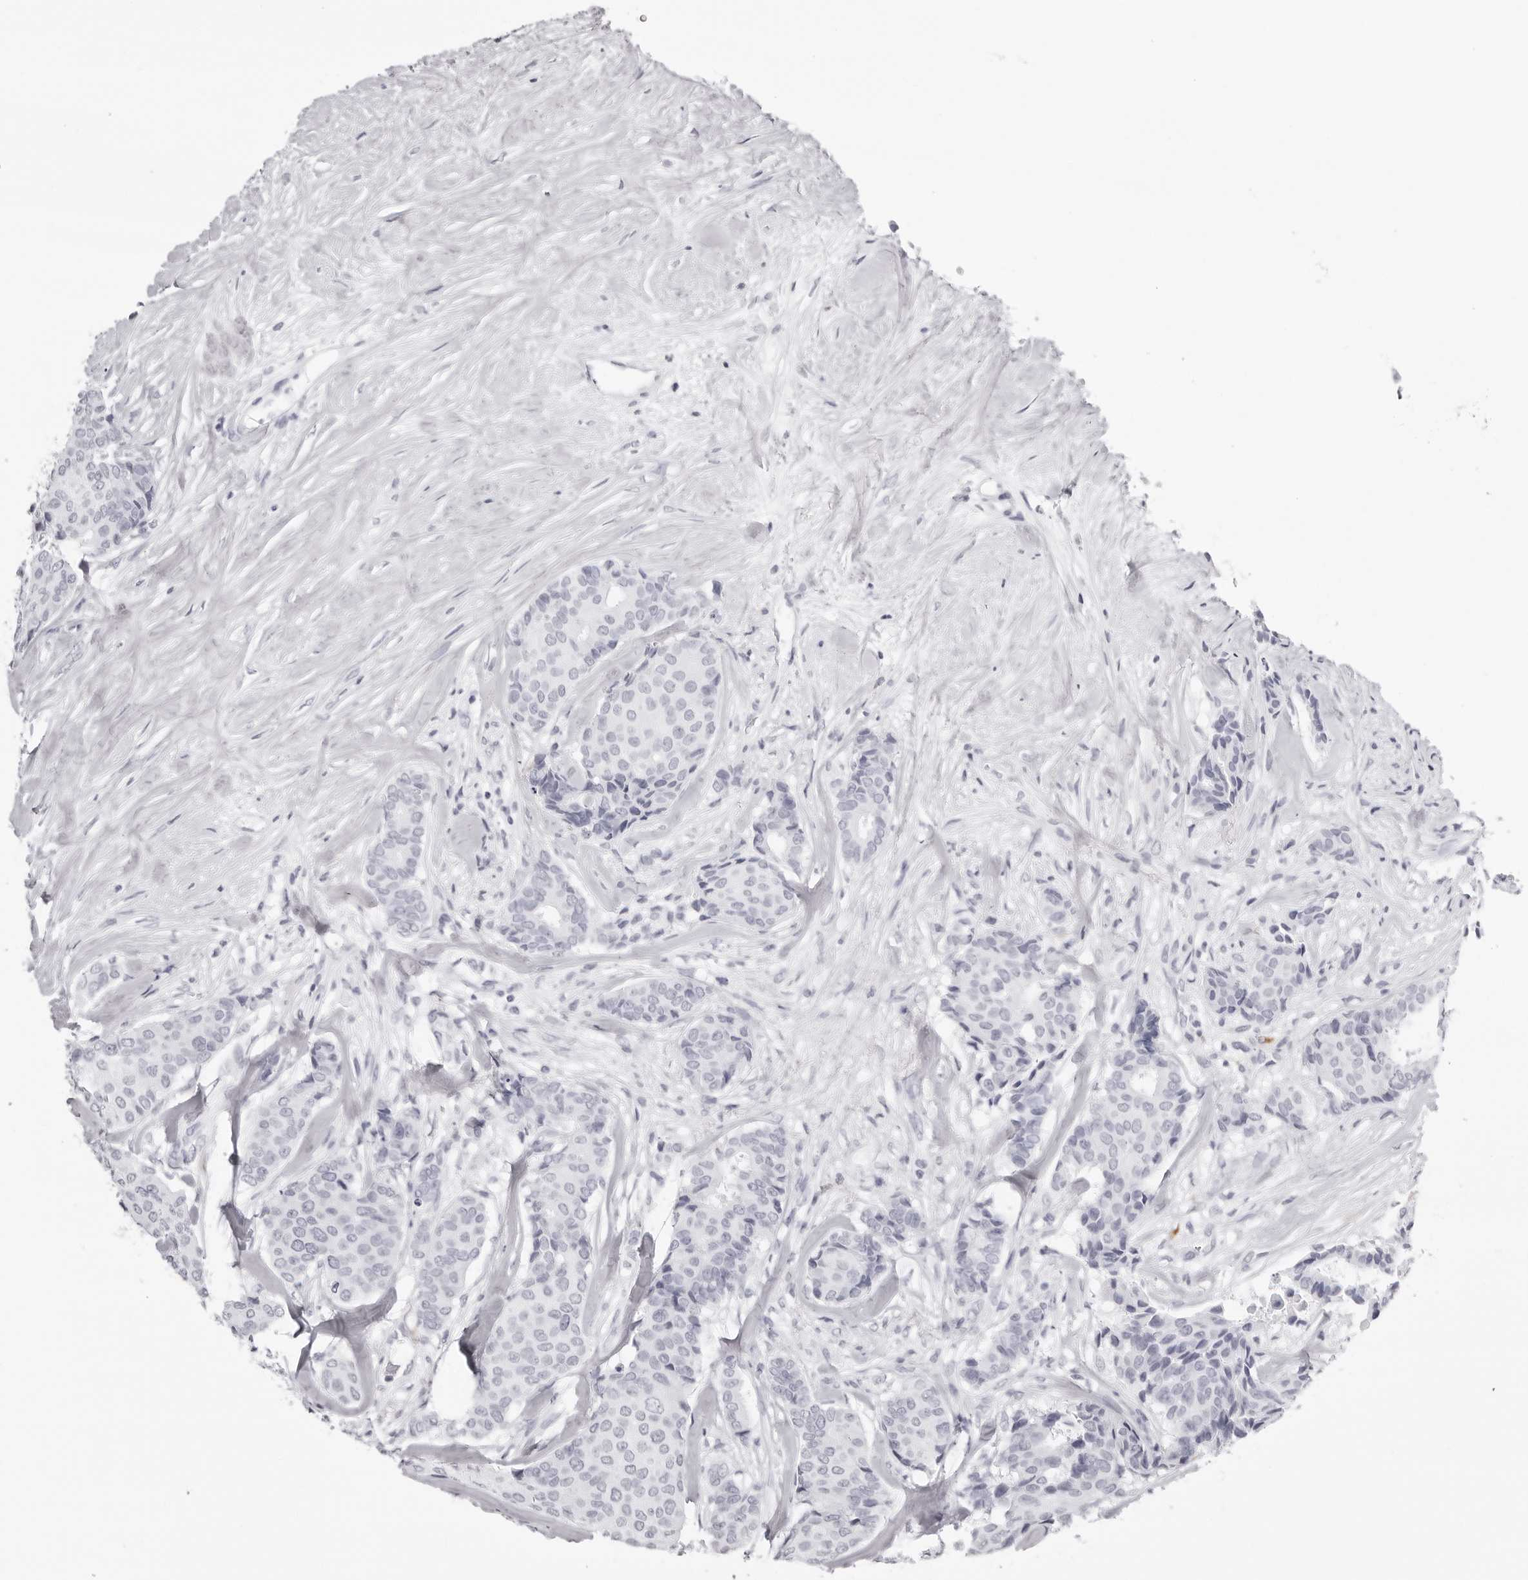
{"staining": {"intensity": "negative", "quantity": "none", "location": "none"}, "tissue": "breast cancer", "cell_type": "Tumor cells", "image_type": "cancer", "snomed": [{"axis": "morphology", "description": "Duct carcinoma"}, {"axis": "topography", "description": "Breast"}], "caption": "High power microscopy micrograph of an IHC image of breast infiltrating ductal carcinoma, revealing no significant expression in tumor cells. (DAB immunohistochemistry, high magnification).", "gene": "CST1", "patient": {"sex": "female", "age": 75}}